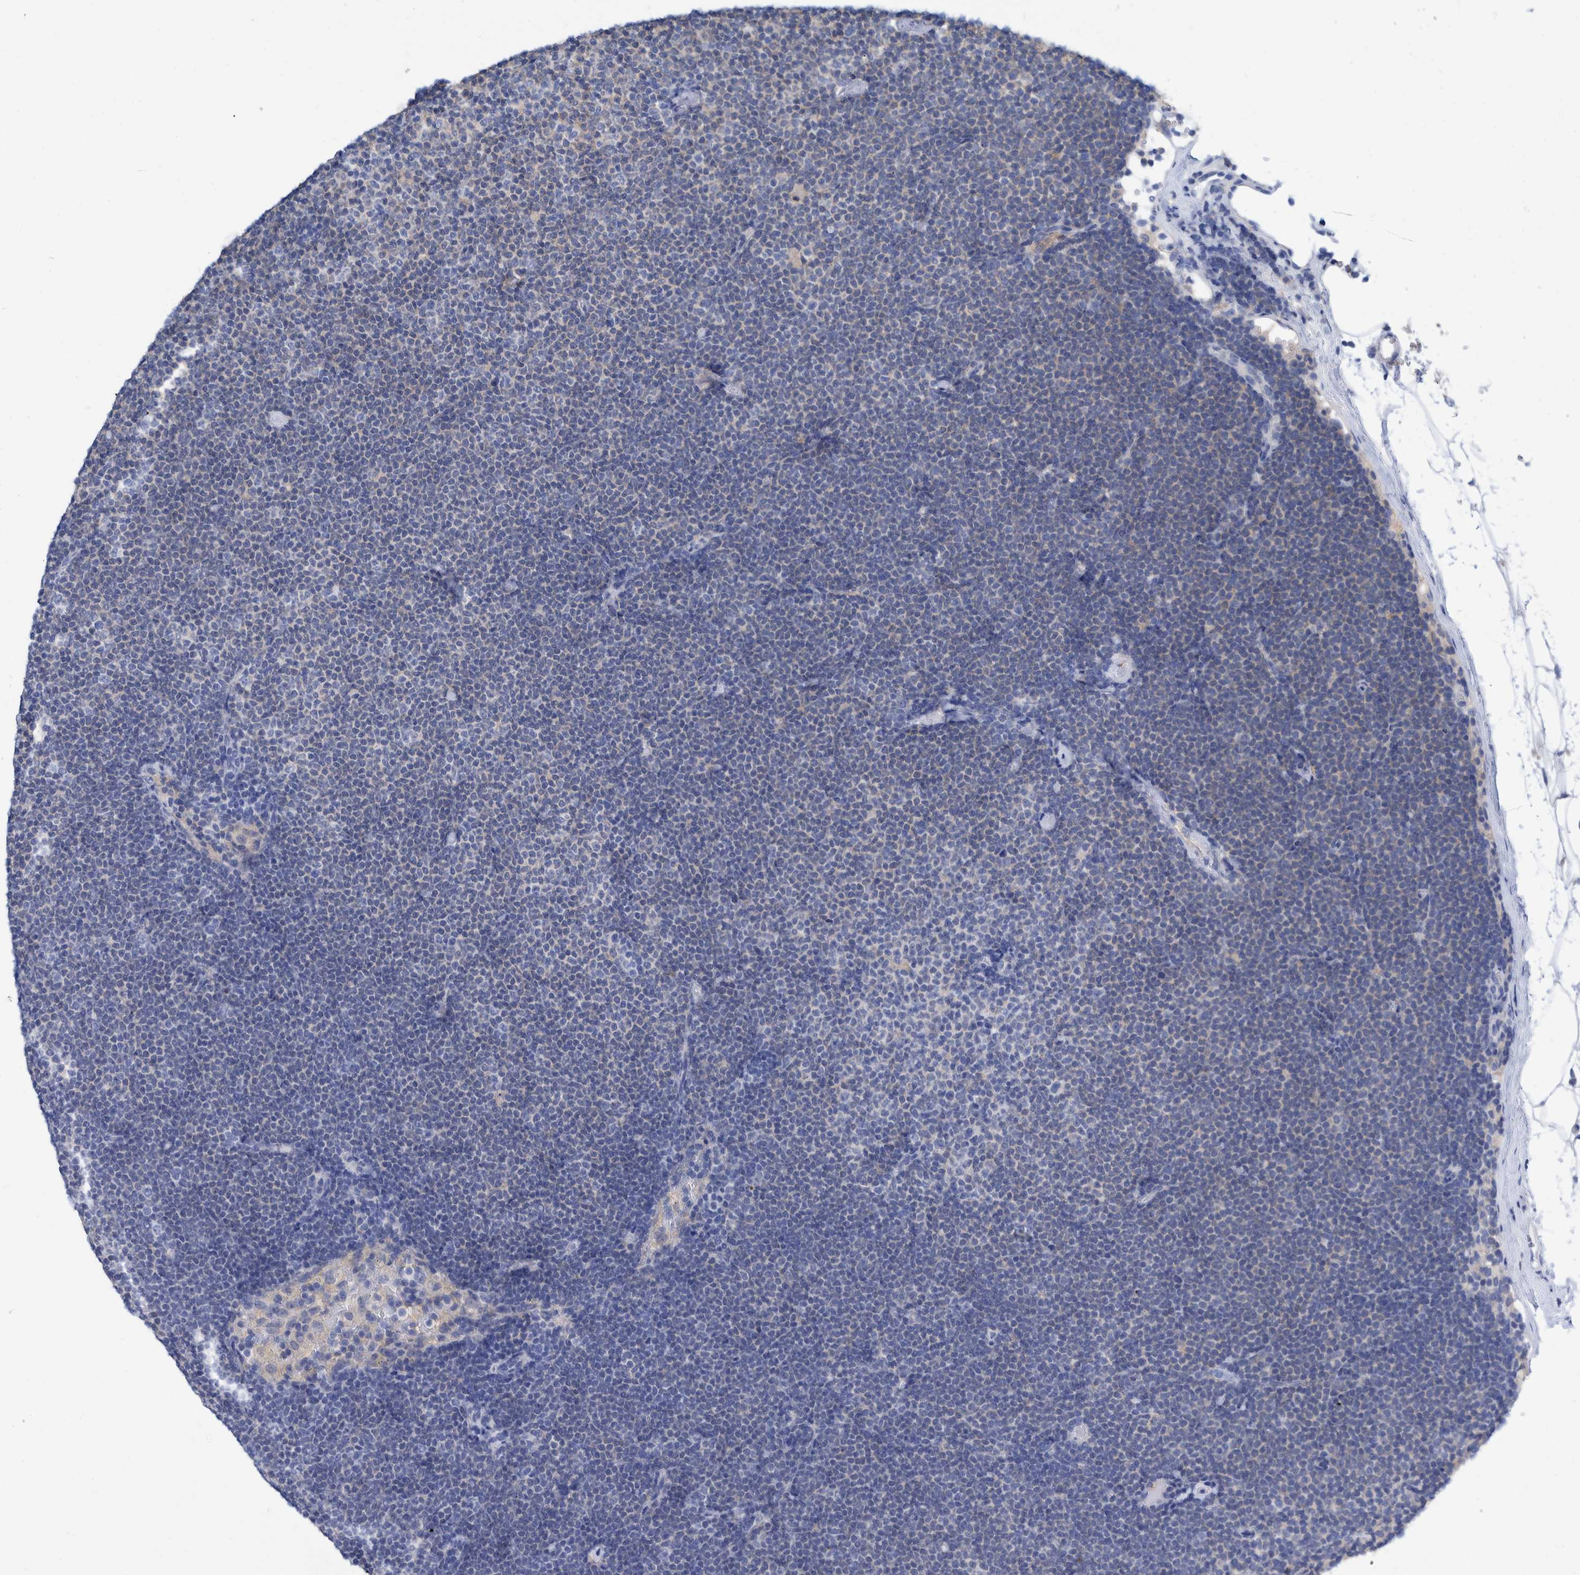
{"staining": {"intensity": "negative", "quantity": "none", "location": "none"}, "tissue": "lymphoma", "cell_type": "Tumor cells", "image_type": "cancer", "snomed": [{"axis": "morphology", "description": "Malignant lymphoma, non-Hodgkin's type, Low grade"}, {"axis": "topography", "description": "Lymph node"}], "caption": "IHC image of lymphoma stained for a protein (brown), which shows no positivity in tumor cells. (IHC, brightfield microscopy, high magnification).", "gene": "KRT14", "patient": {"sex": "female", "age": 53}}